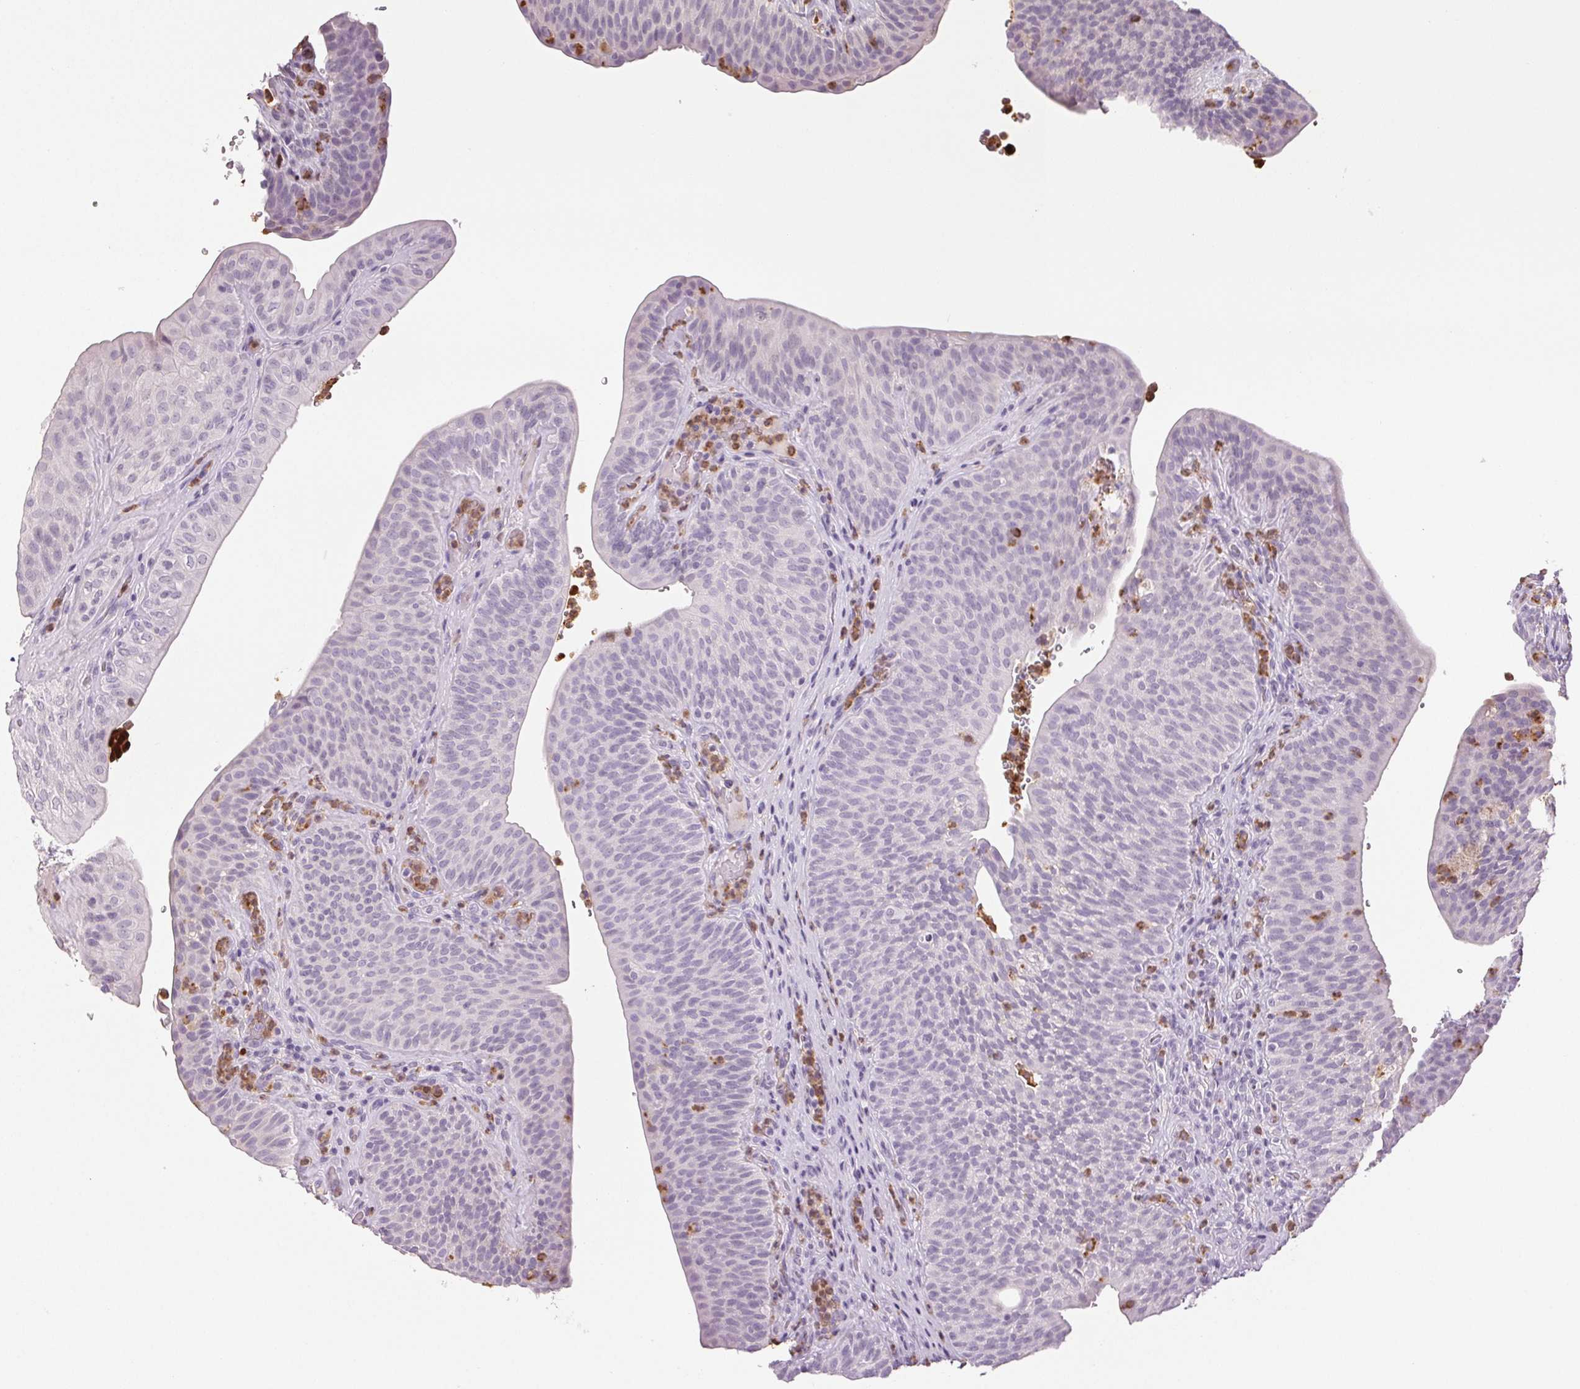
{"staining": {"intensity": "negative", "quantity": "none", "location": "none"}, "tissue": "urinary bladder", "cell_type": "Urothelial cells", "image_type": "normal", "snomed": [{"axis": "morphology", "description": "Normal tissue, NOS"}, {"axis": "topography", "description": "Urinary bladder"}, {"axis": "topography", "description": "Peripheral nerve tissue"}], "caption": "DAB immunohistochemical staining of benign urinary bladder reveals no significant positivity in urothelial cells.", "gene": "LTF", "patient": {"sex": "male", "age": 66}}